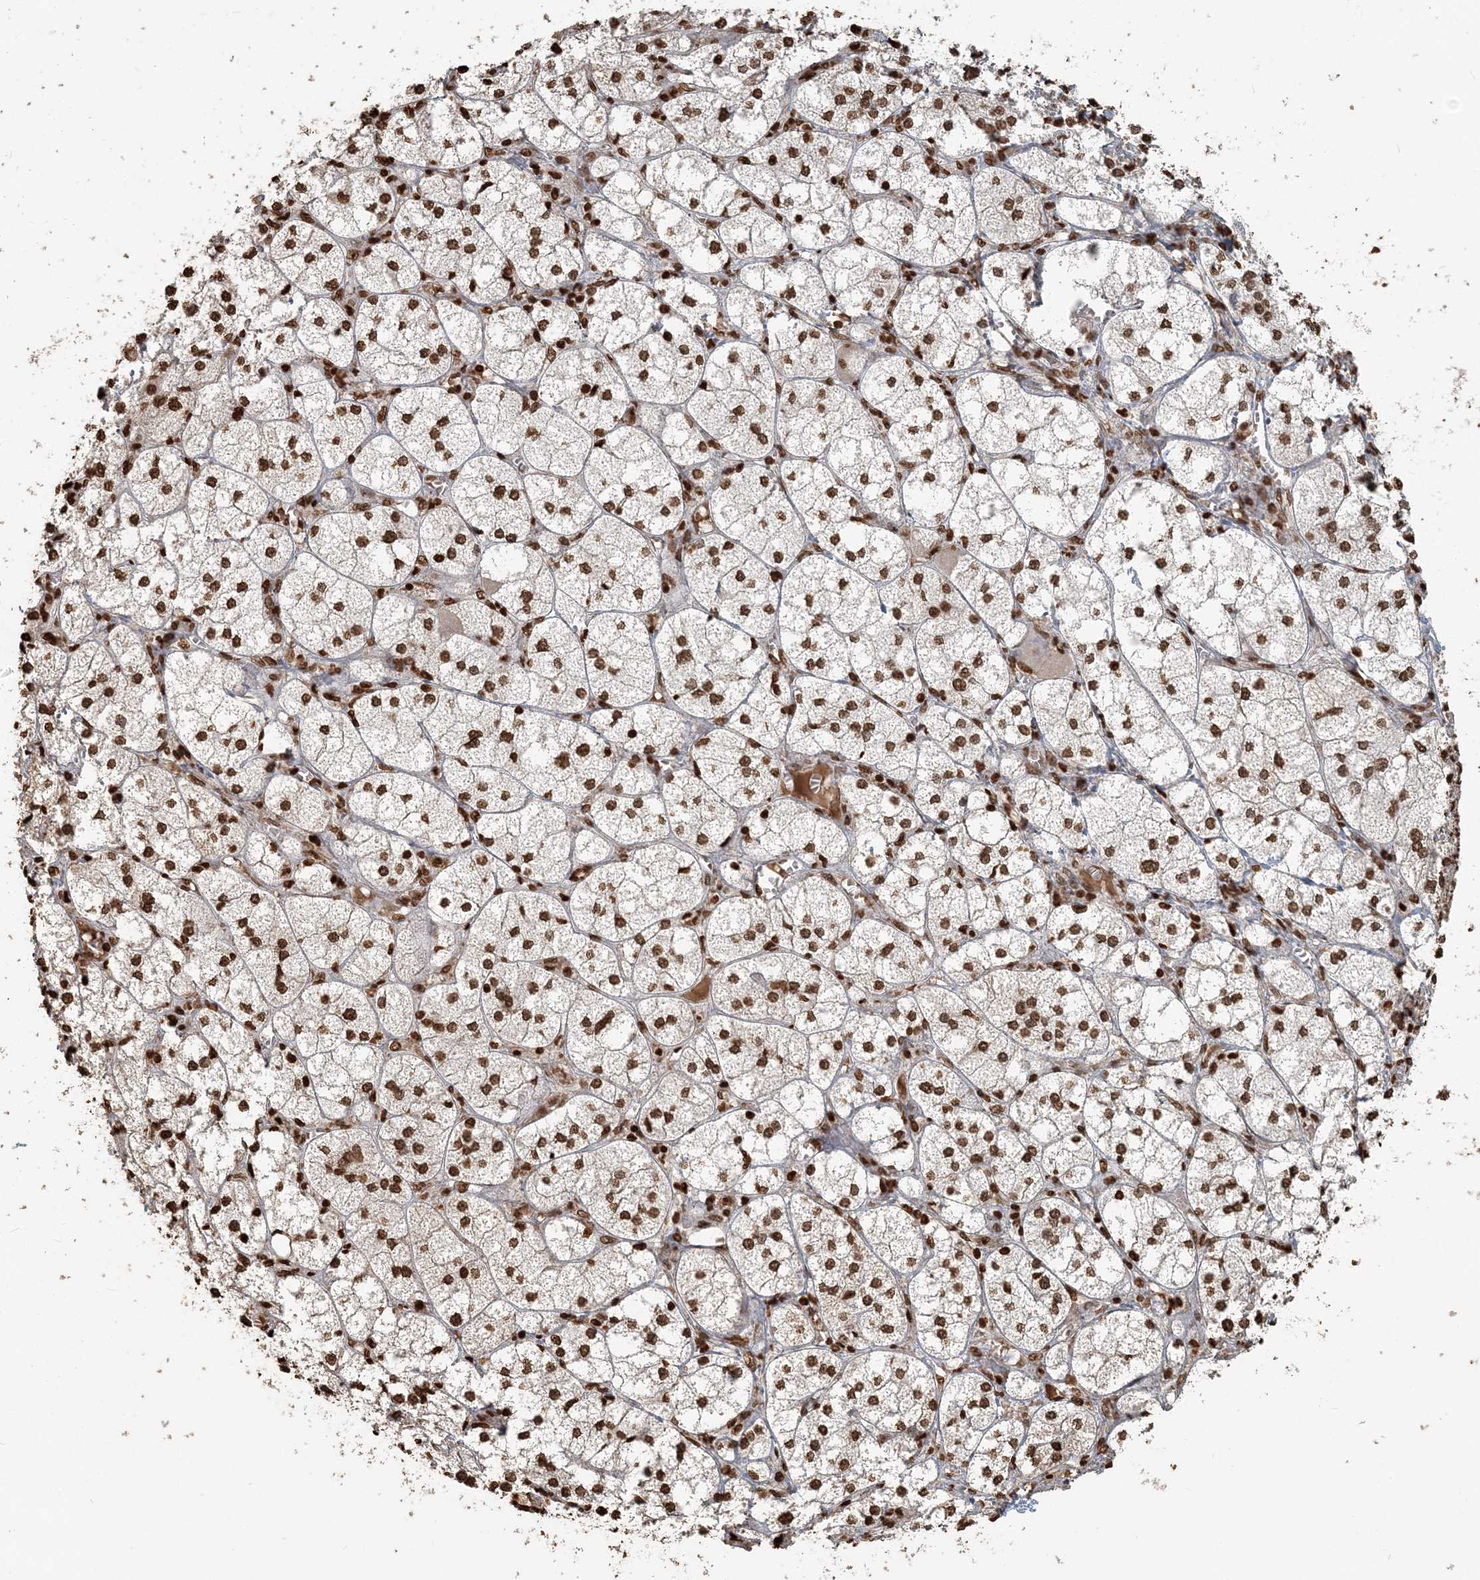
{"staining": {"intensity": "moderate", "quantity": ">75%", "location": "nuclear"}, "tissue": "adrenal gland", "cell_type": "Glandular cells", "image_type": "normal", "snomed": [{"axis": "morphology", "description": "Normal tissue, NOS"}, {"axis": "topography", "description": "Adrenal gland"}], "caption": "Glandular cells display medium levels of moderate nuclear staining in about >75% of cells in normal human adrenal gland. (DAB IHC, brown staining for protein, blue staining for nuclei).", "gene": "H3", "patient": {"sex": "female", "age": 61}}